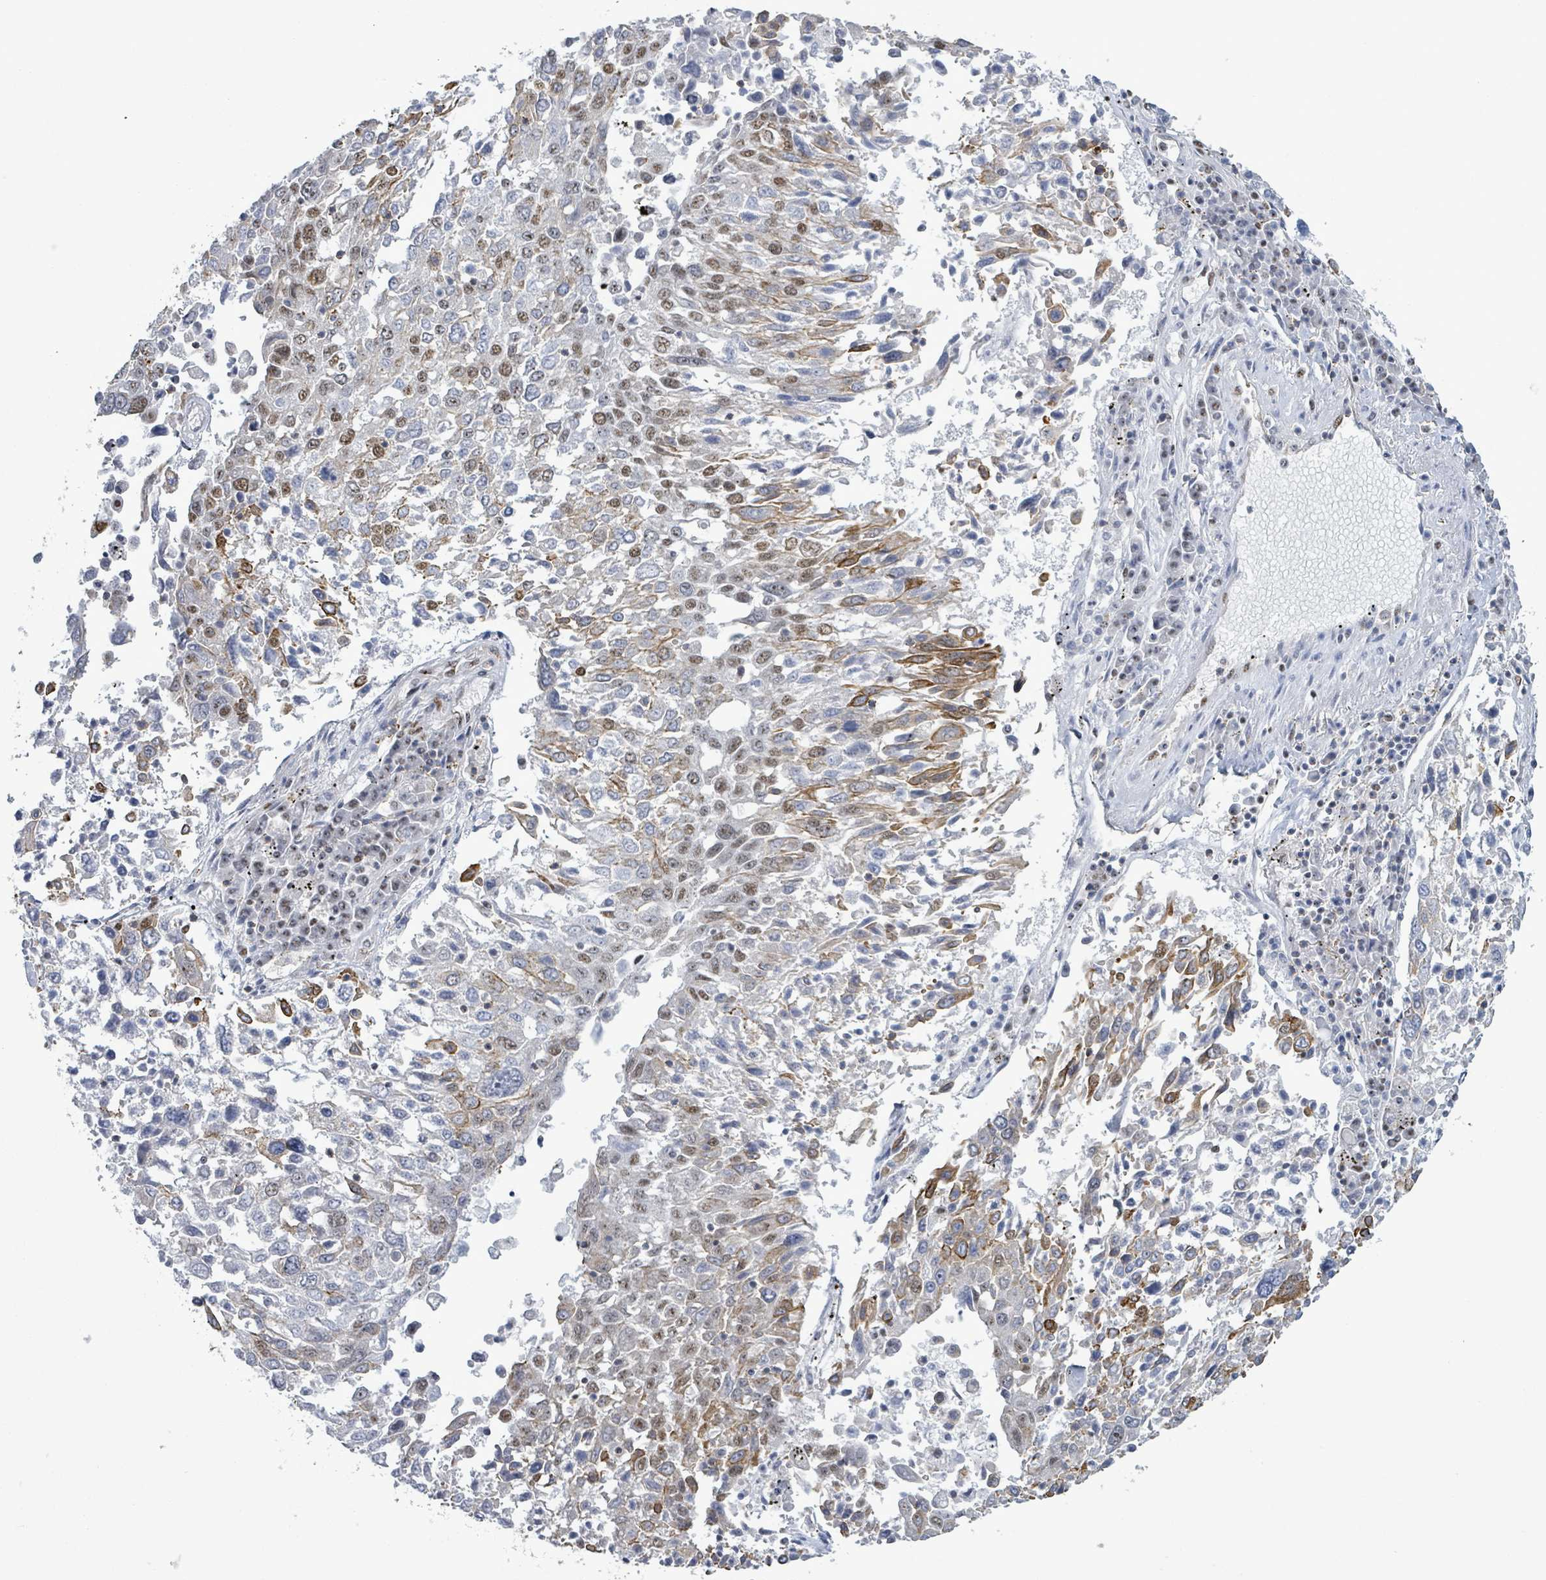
{"staining": {"intensity": "moderate", "quantity": "<25%", "location": "cytoplasmic/membranous,nuclear"}, "tissue": "lung cancer", "cell_type": "Tumor cells", "image_type": "cancer", "snomed": [{"axis": "morphology", "description": "Squamous cell carcinoma, NOS"}, {"axis": "topography", "description": "Lung"}], "caption": "Lung squamous cell carcinoma stained with DAB immunohistochemistry exhibits low levels of moderate cytoplasmic/membranous and nuclear staining in approximately <25% of tumor cells.", "gene": "SAMD14", "patient": {"sex": "male", "age": 65}}